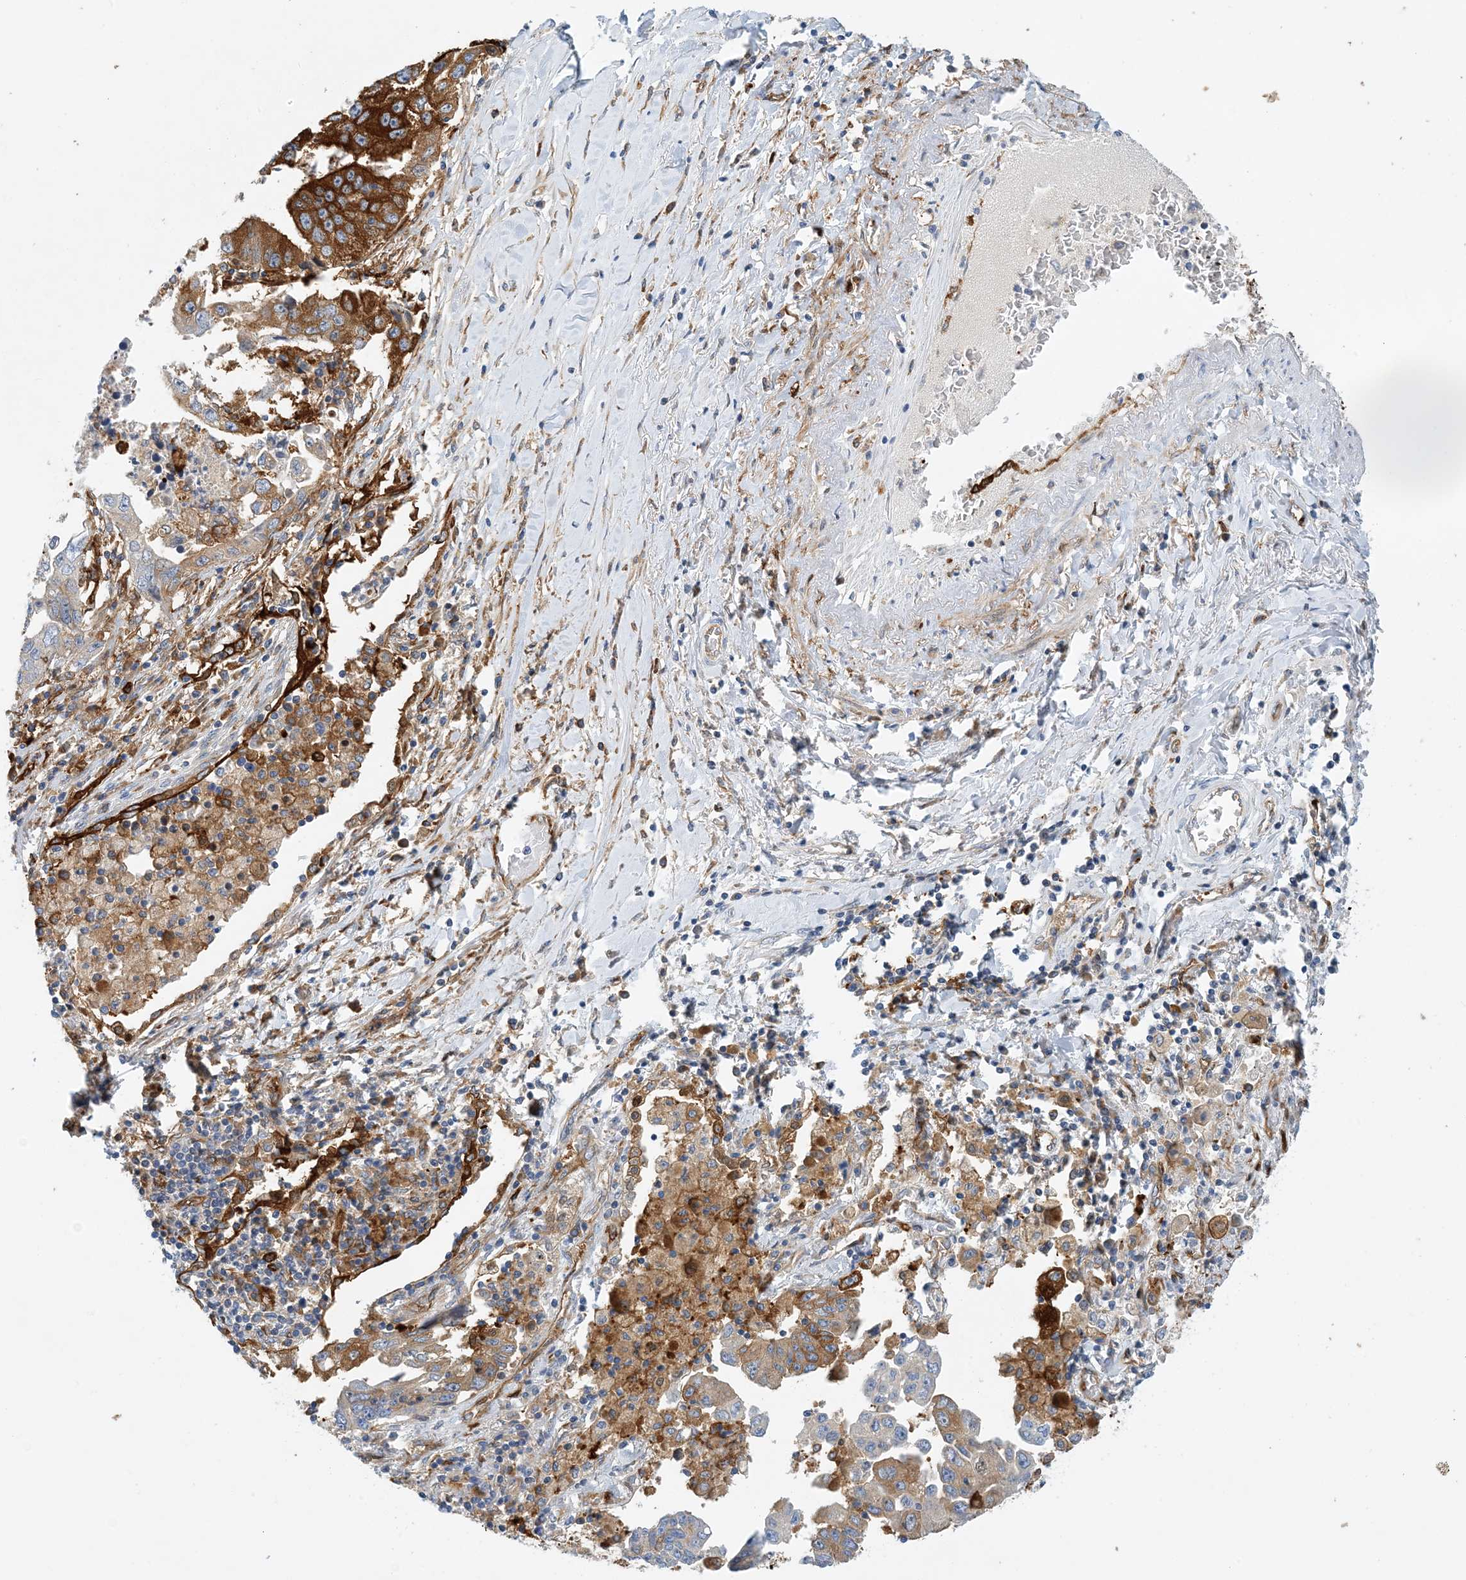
{"staining": {"intensity": "moderate", "quantity": ">75%", "location": "cytoplasmic/membranous"}, "tissue": "lung cancer", "cell_type": "Tumor cells", "image_type": "cancer", "snomed": [{"axis": "morphology", "description": "Adenocarcinoma, NOS"}, {"axis": "topography", "description": "Lung"}], "caption": "A micrograph showing moderate cytoplasmic/membranous expression in about >75% of tumor cells in lung cancer (adenocarcinoma), as visualized by brown immunohistochemical staining.", "gene": "PCDHA2", "patient": {"sex": "female", "age": 51}}